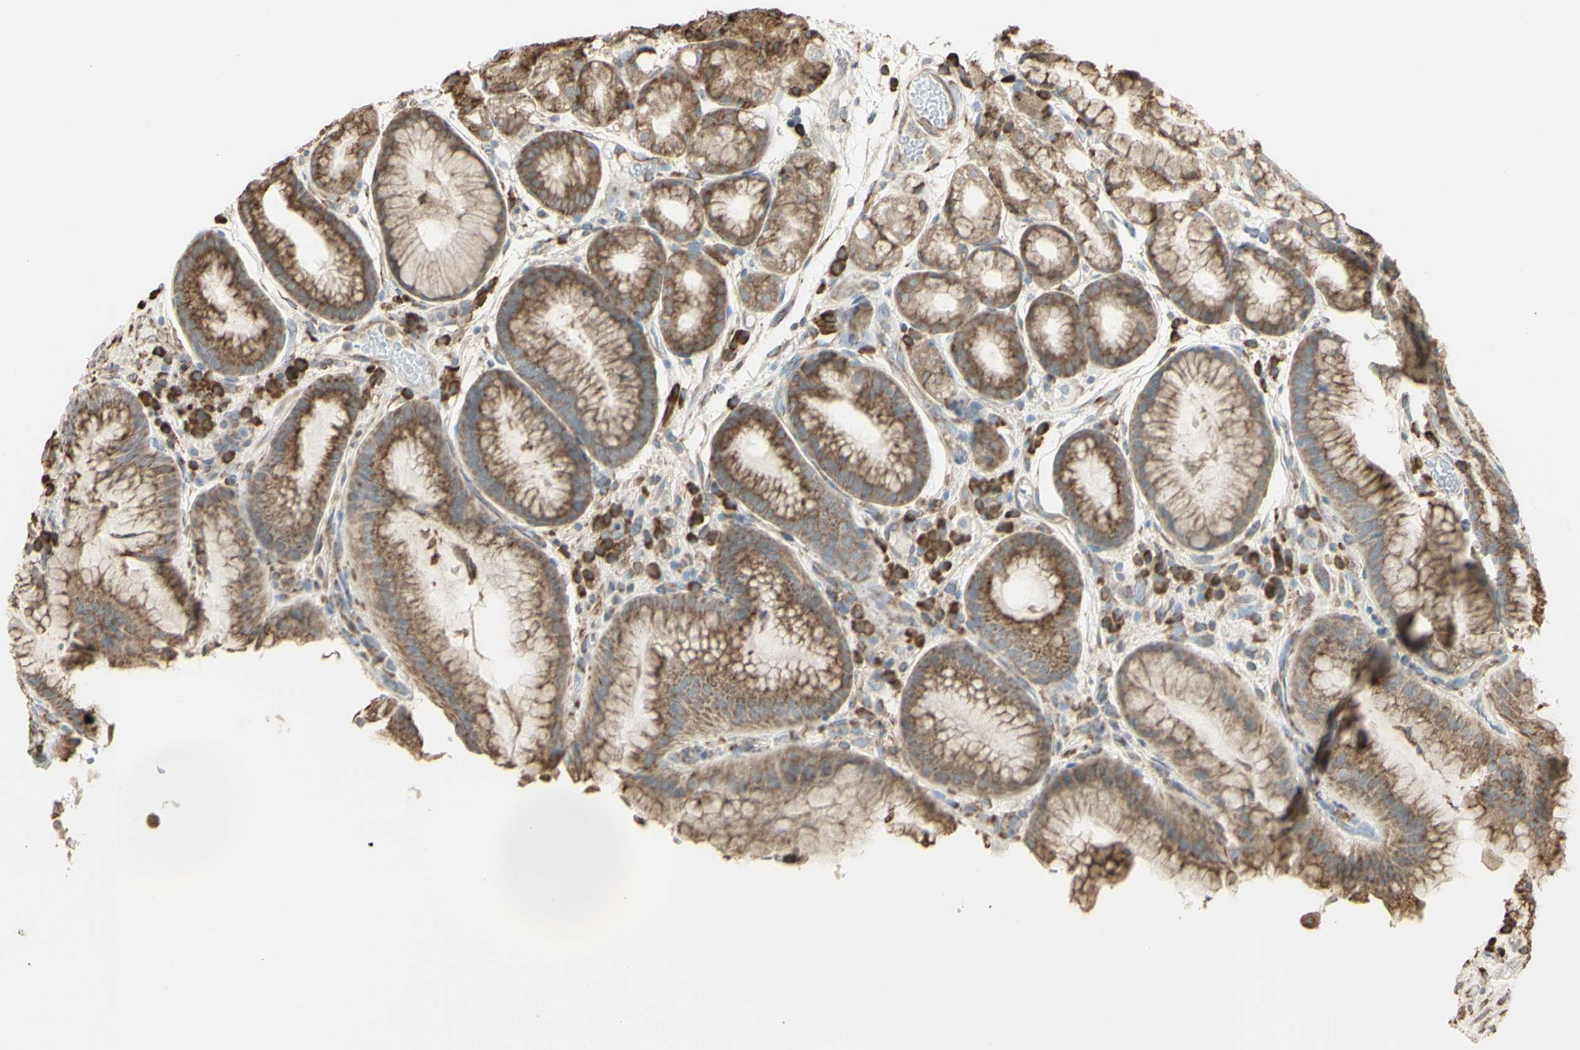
{"staining": {"intensity": "moderate", "quantity": ">75%", "location": "cytoplasmic/membranous"}, "tissue": "stomach", "cell_type": "Glandular cells", "image_type": "normal", "snomed": [{"axis": "morphology", "description": "Normal tissue, NOS"}, {"axis": "topography", "description": "Stomach, upper"}], "caption": "Glandular cells exhibit moderate cytoplasmic/membranous positivity in about >75% of cells in unremarkable stomach.", "gene": "EEF1B2", "patient": {"sex": "male", "age": 72}}